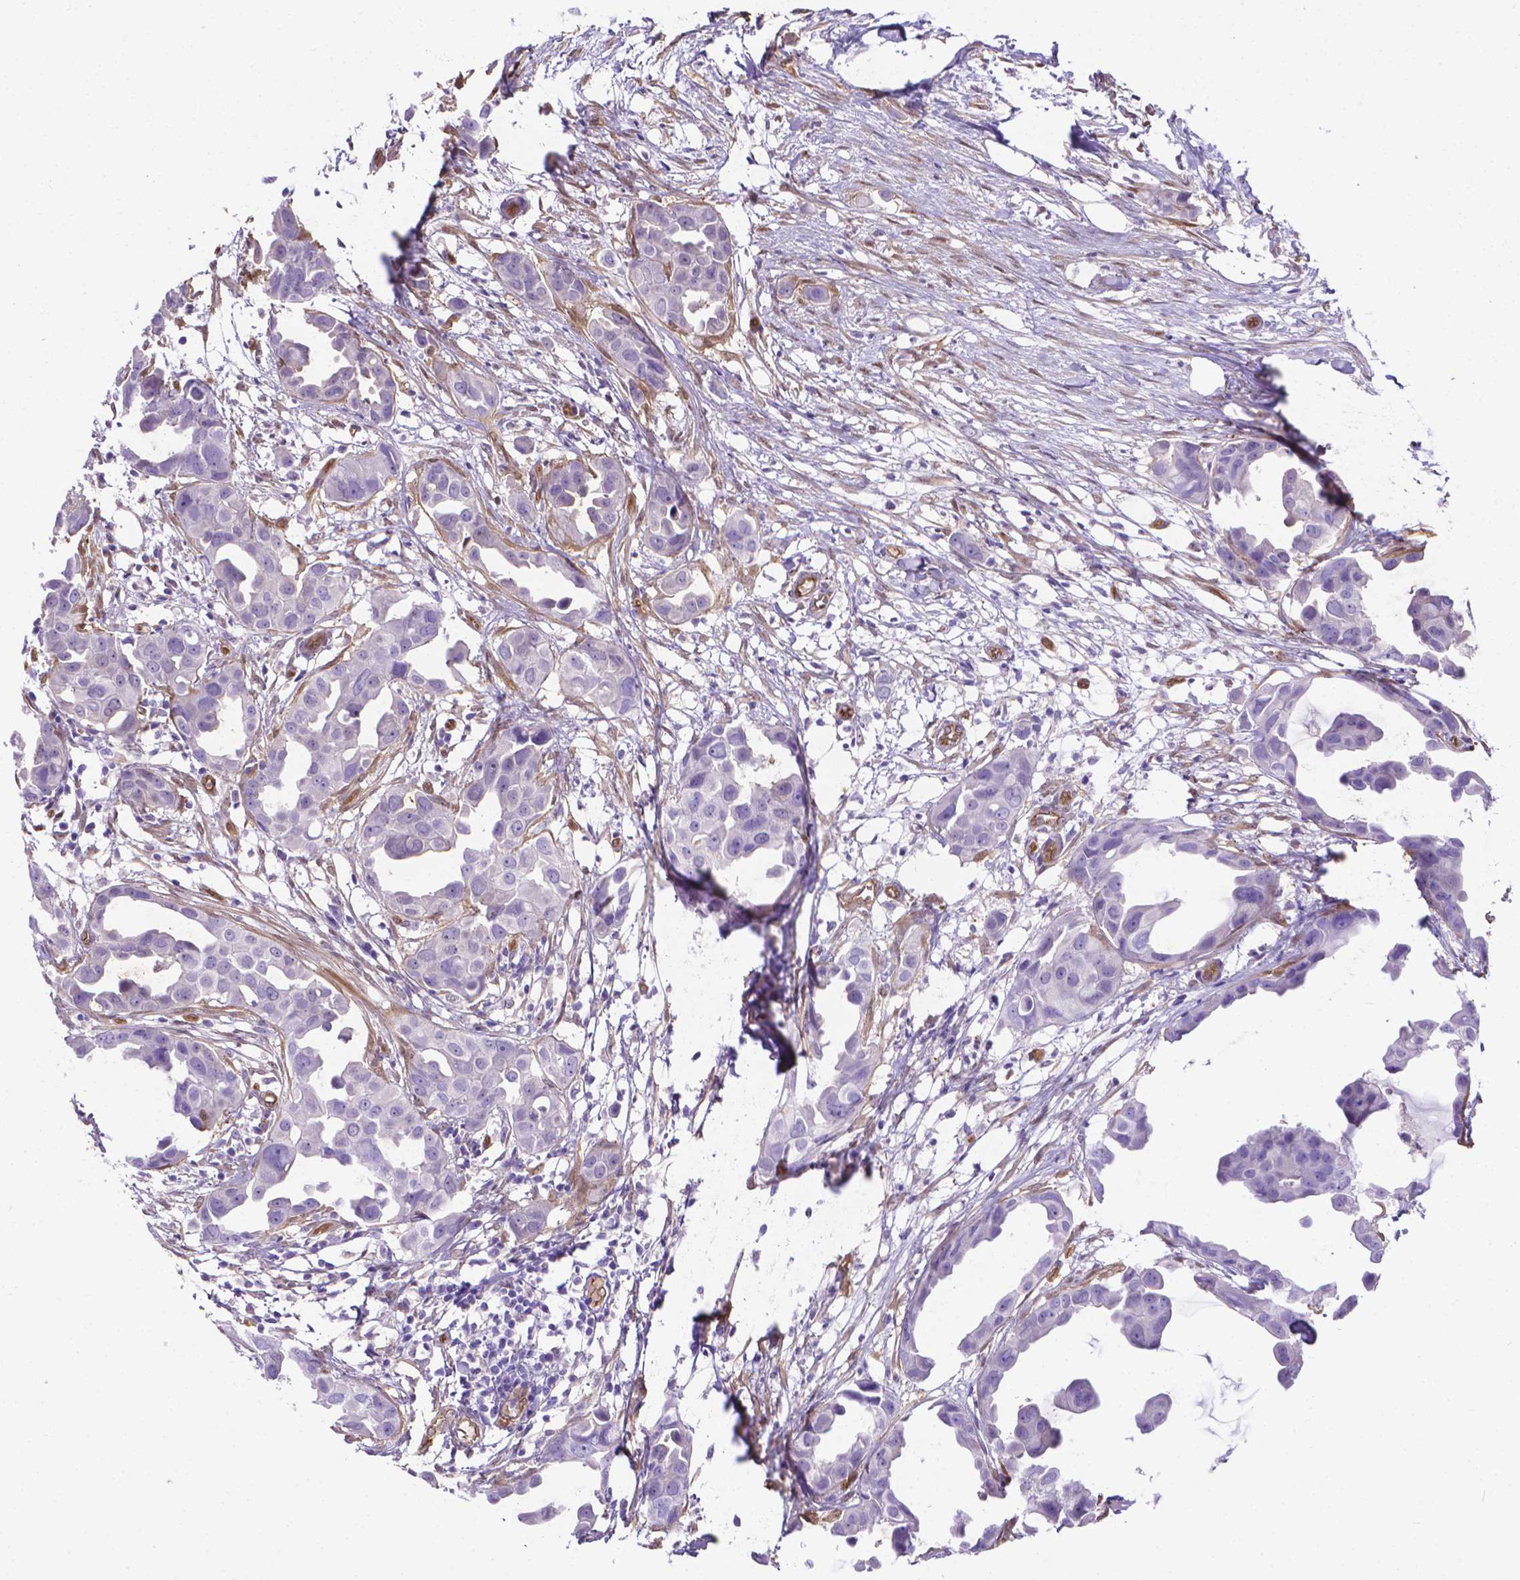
{"staining": {"intensity": "negative", "quantity": "none", "location": "none"}, "tissue": "breast cancer", "cell_type": "Tumor cells", "image_type": "cancer", "snomed": [{"axis": "morphology", "description": "Duct carcinoma"}, {"axis": "topography", "description": "Breast"}], "caption": "Immunohistochemistry of breast cancer (invasive ductal carcinoma) shows no staining in tumor cells.", "gene": "CLIC4", "patient": {"sex": "female", "age": 38}}